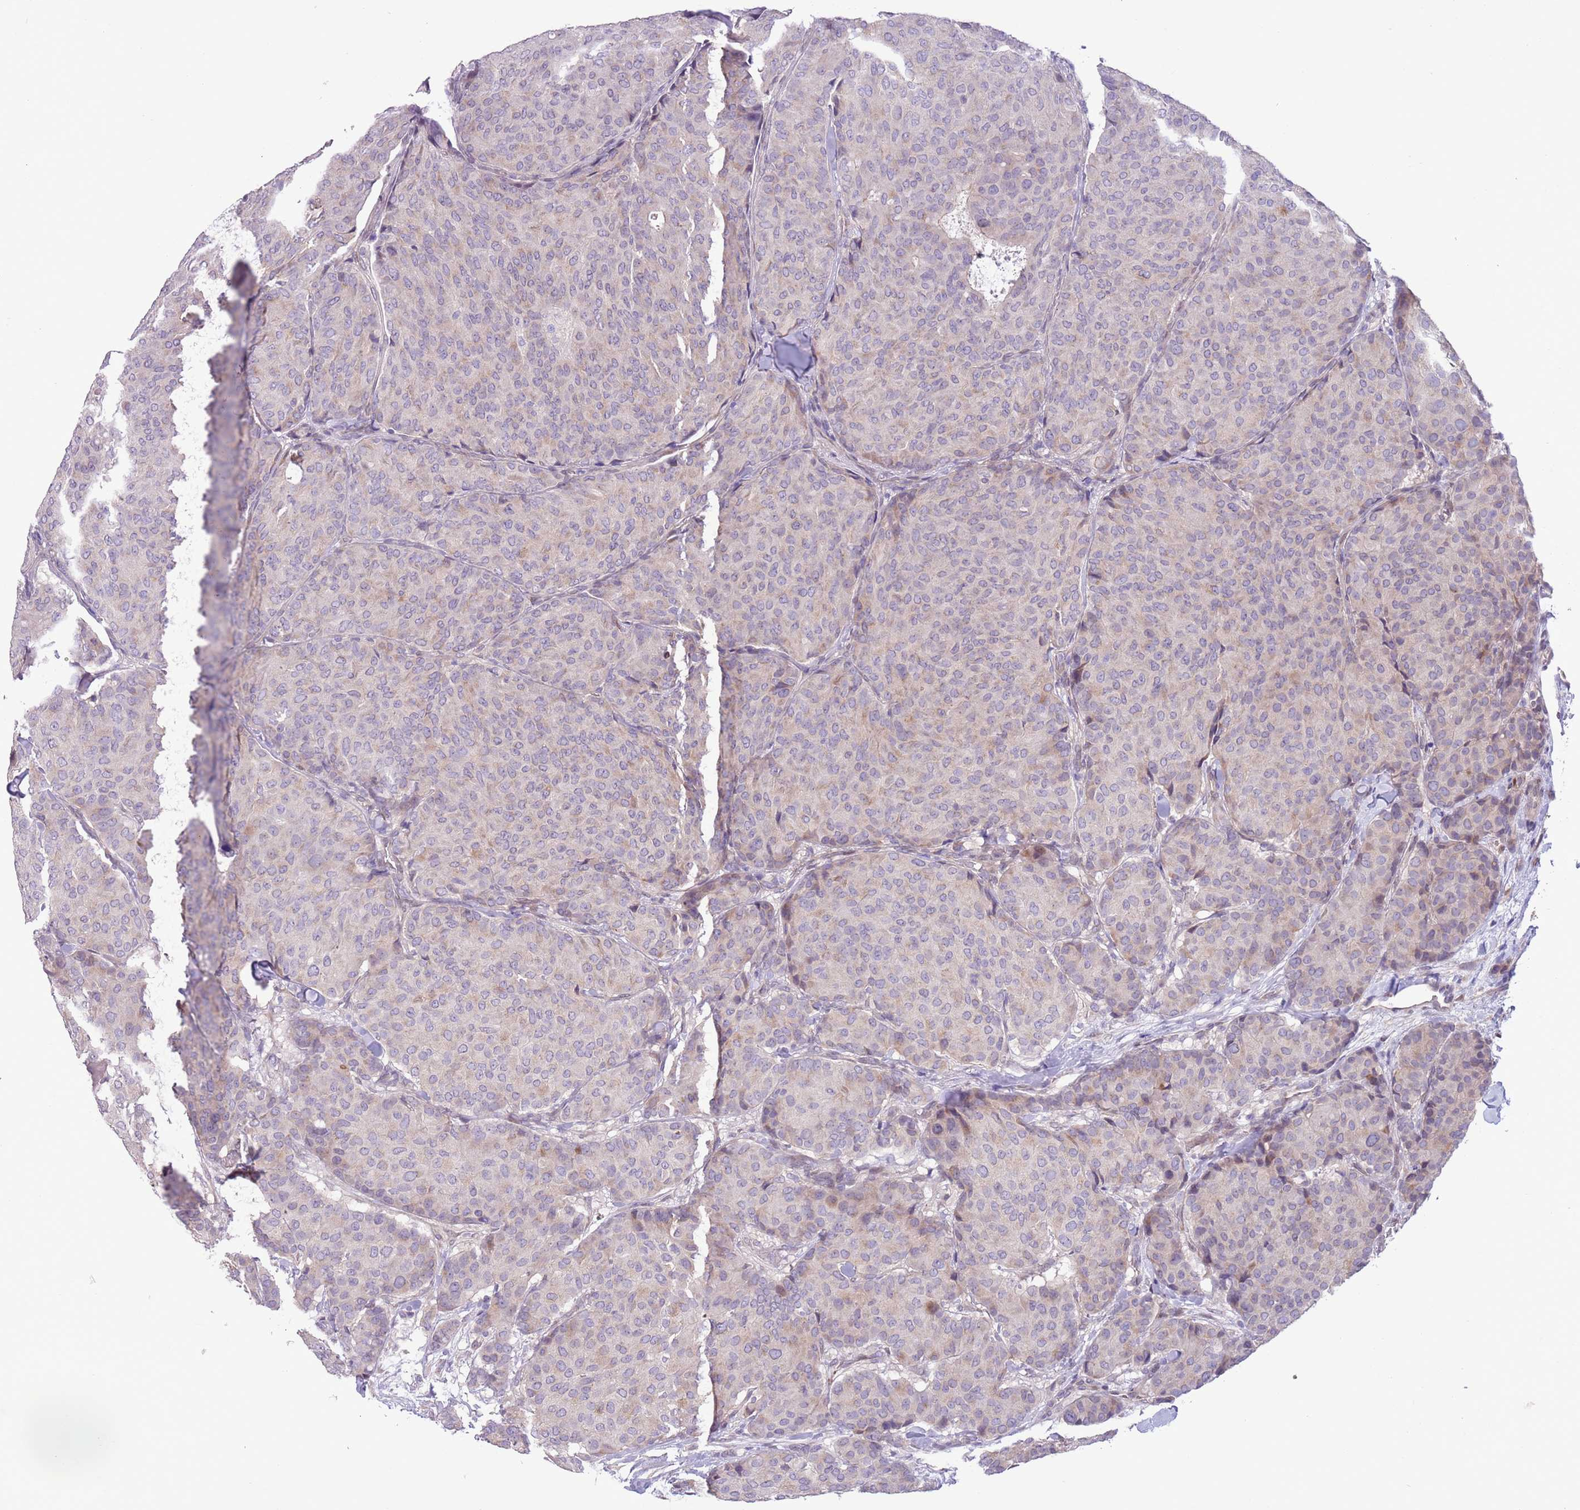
{"staining": {"intensity": "negative", "quantity": "none", "location": "none"}, "tissue": "breast cancer", "cell_type": "Tumor cells", "image_type": "cancer", "snomed": [{"axis": "morphology", "description": "Duct carcinoma"}, {"axis": "topography", "description": "Breast"}], "caption": "DAB immunohistochemical staining of infiltrating ductal carcinoma (breast) displays no significant staining in tumor cells.", "gene": "CCND2", "patient": {"sex": "female", "age": 75}}